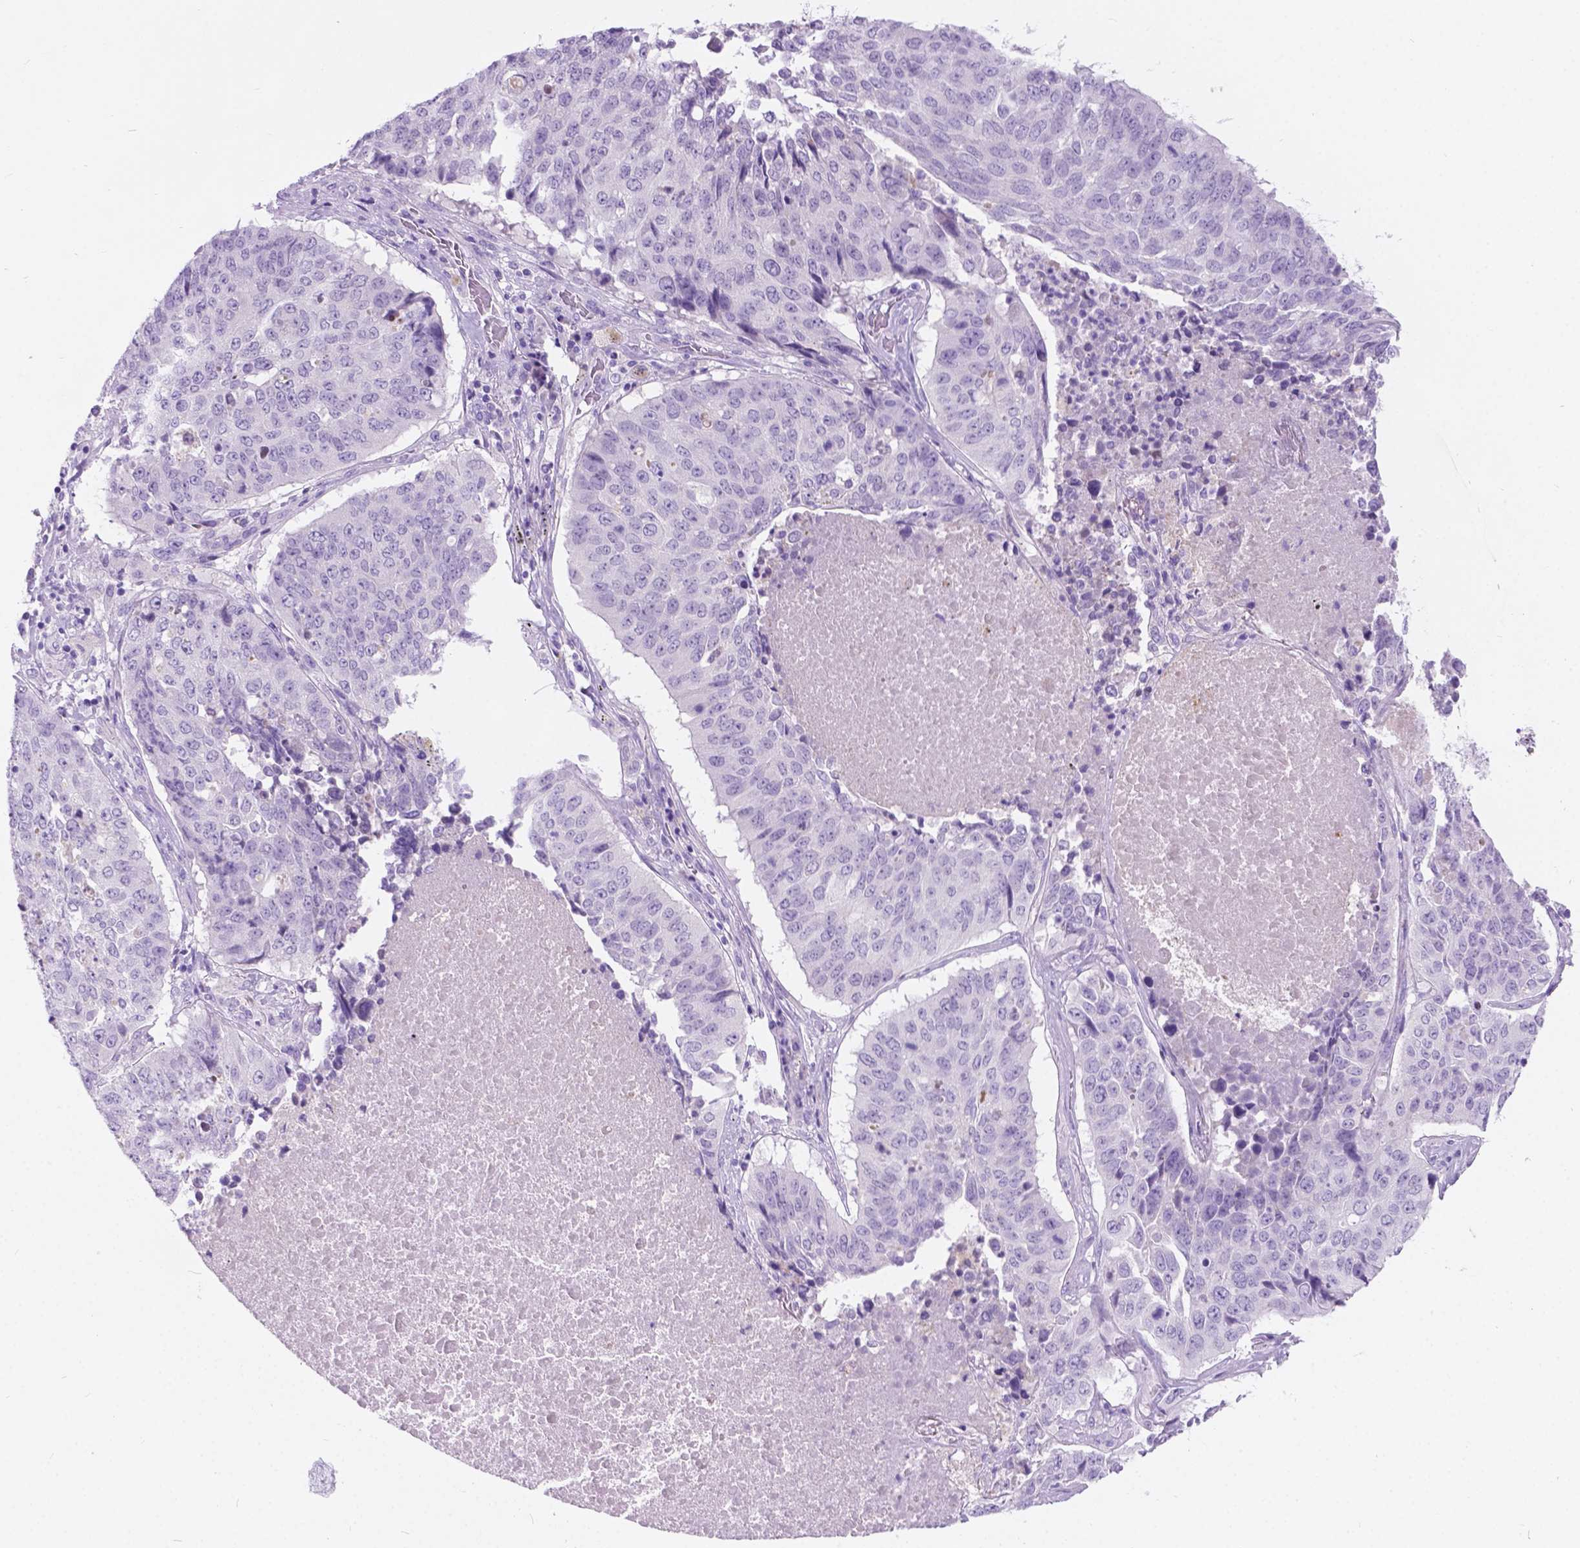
{"staining": {"intensity": "negative", "quantity": "none", "location": "none"}, "tissue": "lung cancer", "cell_type": "Tumor cells", "image_type": "cancer", "snomed": [{"axis": "morphology", "description": "Normal tissue, NOS"}, {"axis": "morphology", "description": "Squamous cell carcinoma, NOS"}, {"axis": "topography", "description": "Bronchus"}, {"axis": "topography", "description": "Lung"}], "caption": "An immunohistochemistry photomicrograph of squamous cell carcinoma (lung) is shown. There is no staining in tumor cells of squamous cell carcinoma (lung).", "gene": "ARMS2", "patient": {"sex": "male", "age": 64}}